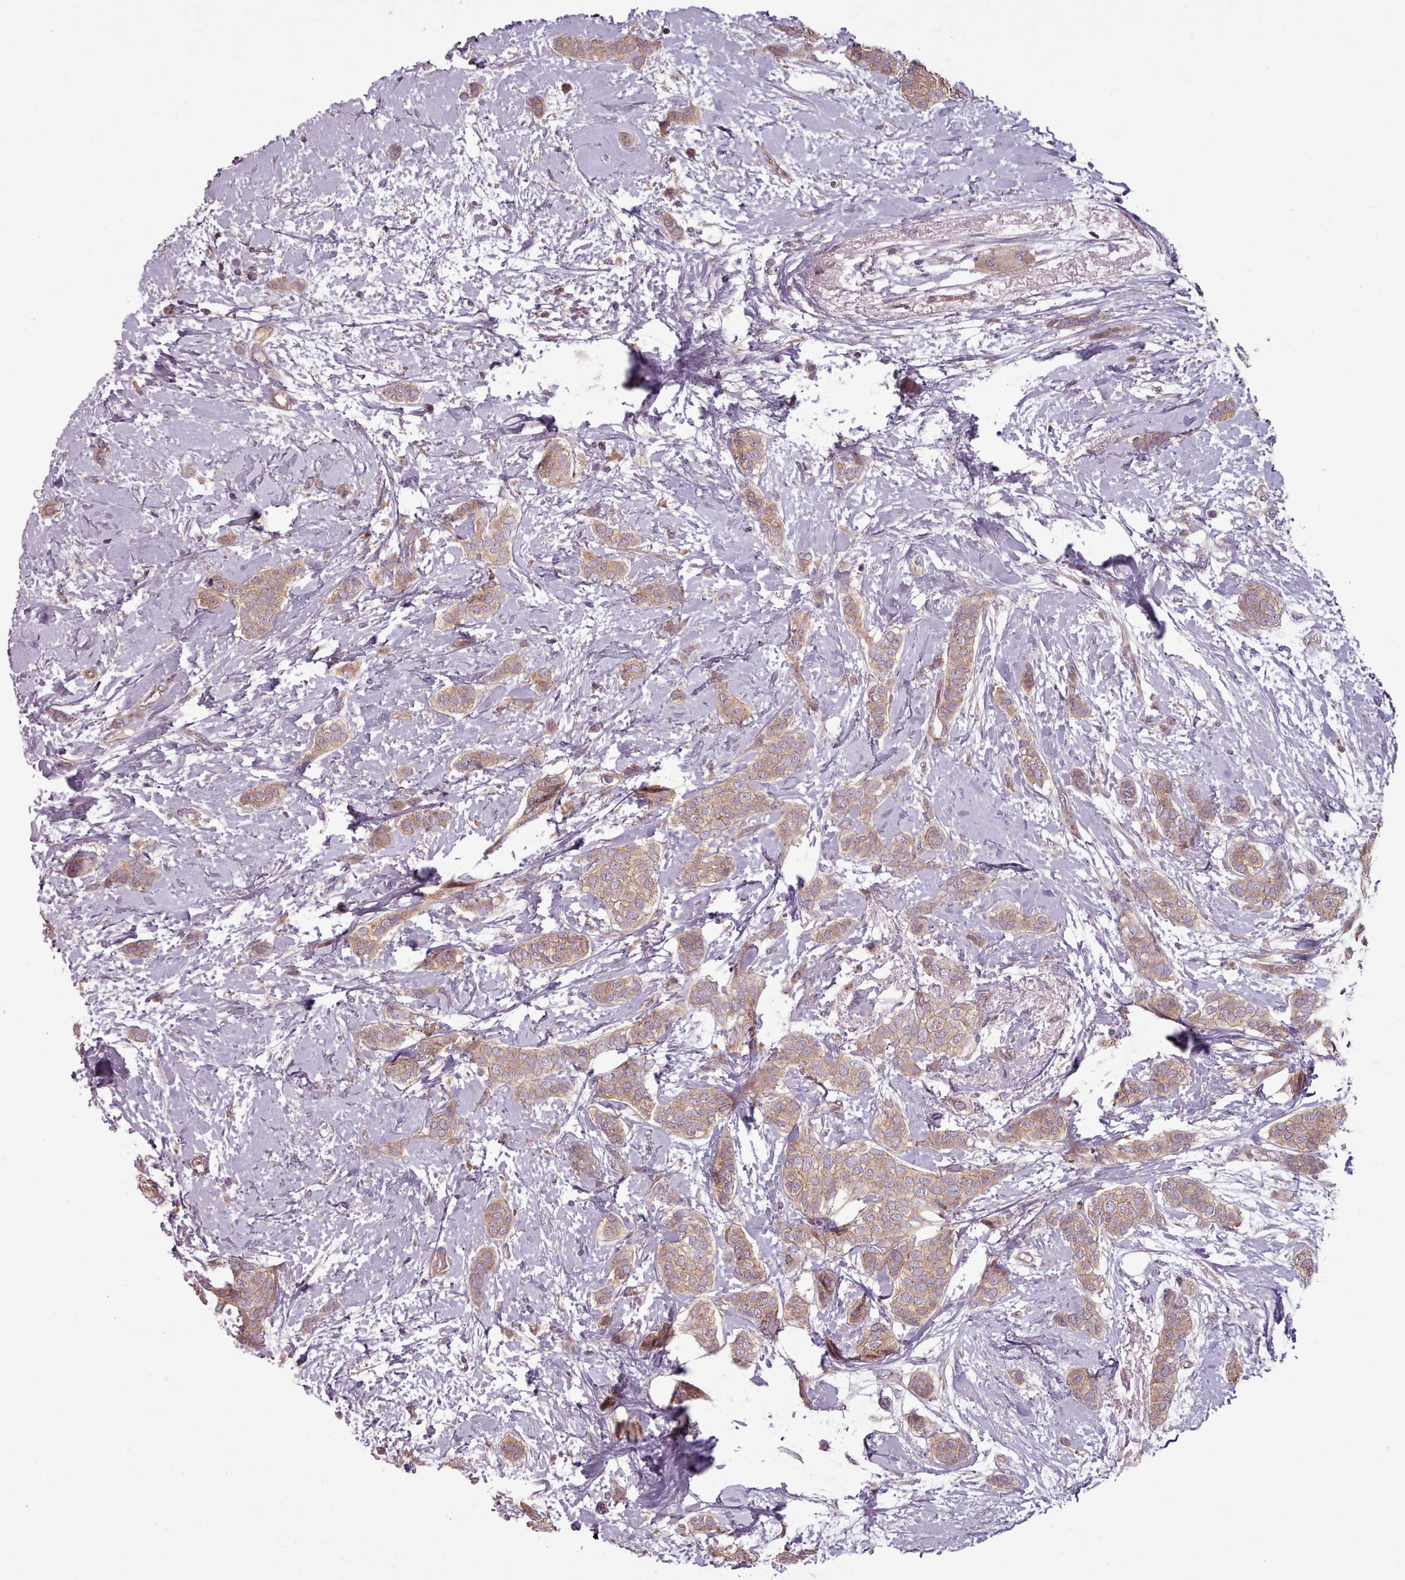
{"staining": {"intensity": "moderate", "quantity": ">75%", "location": "cytoplasmic/membranous"}, "tissue": "breast cancer", "cell_type": "Tumor cells", "image_type": "cancer", "snomed": [{"axis": "morphology", "description": "Duct carcinoma"}, {"axis": "topography", "description": "Breast"}], "caption": "IHC of intraductal carcinoma (breast) shows medium levels of moderate cytoplasmic/membranous staining in about >75% of tumor cells.", "gene": "NT5DC2", "patient": {"sex": "female", "age": 72}}